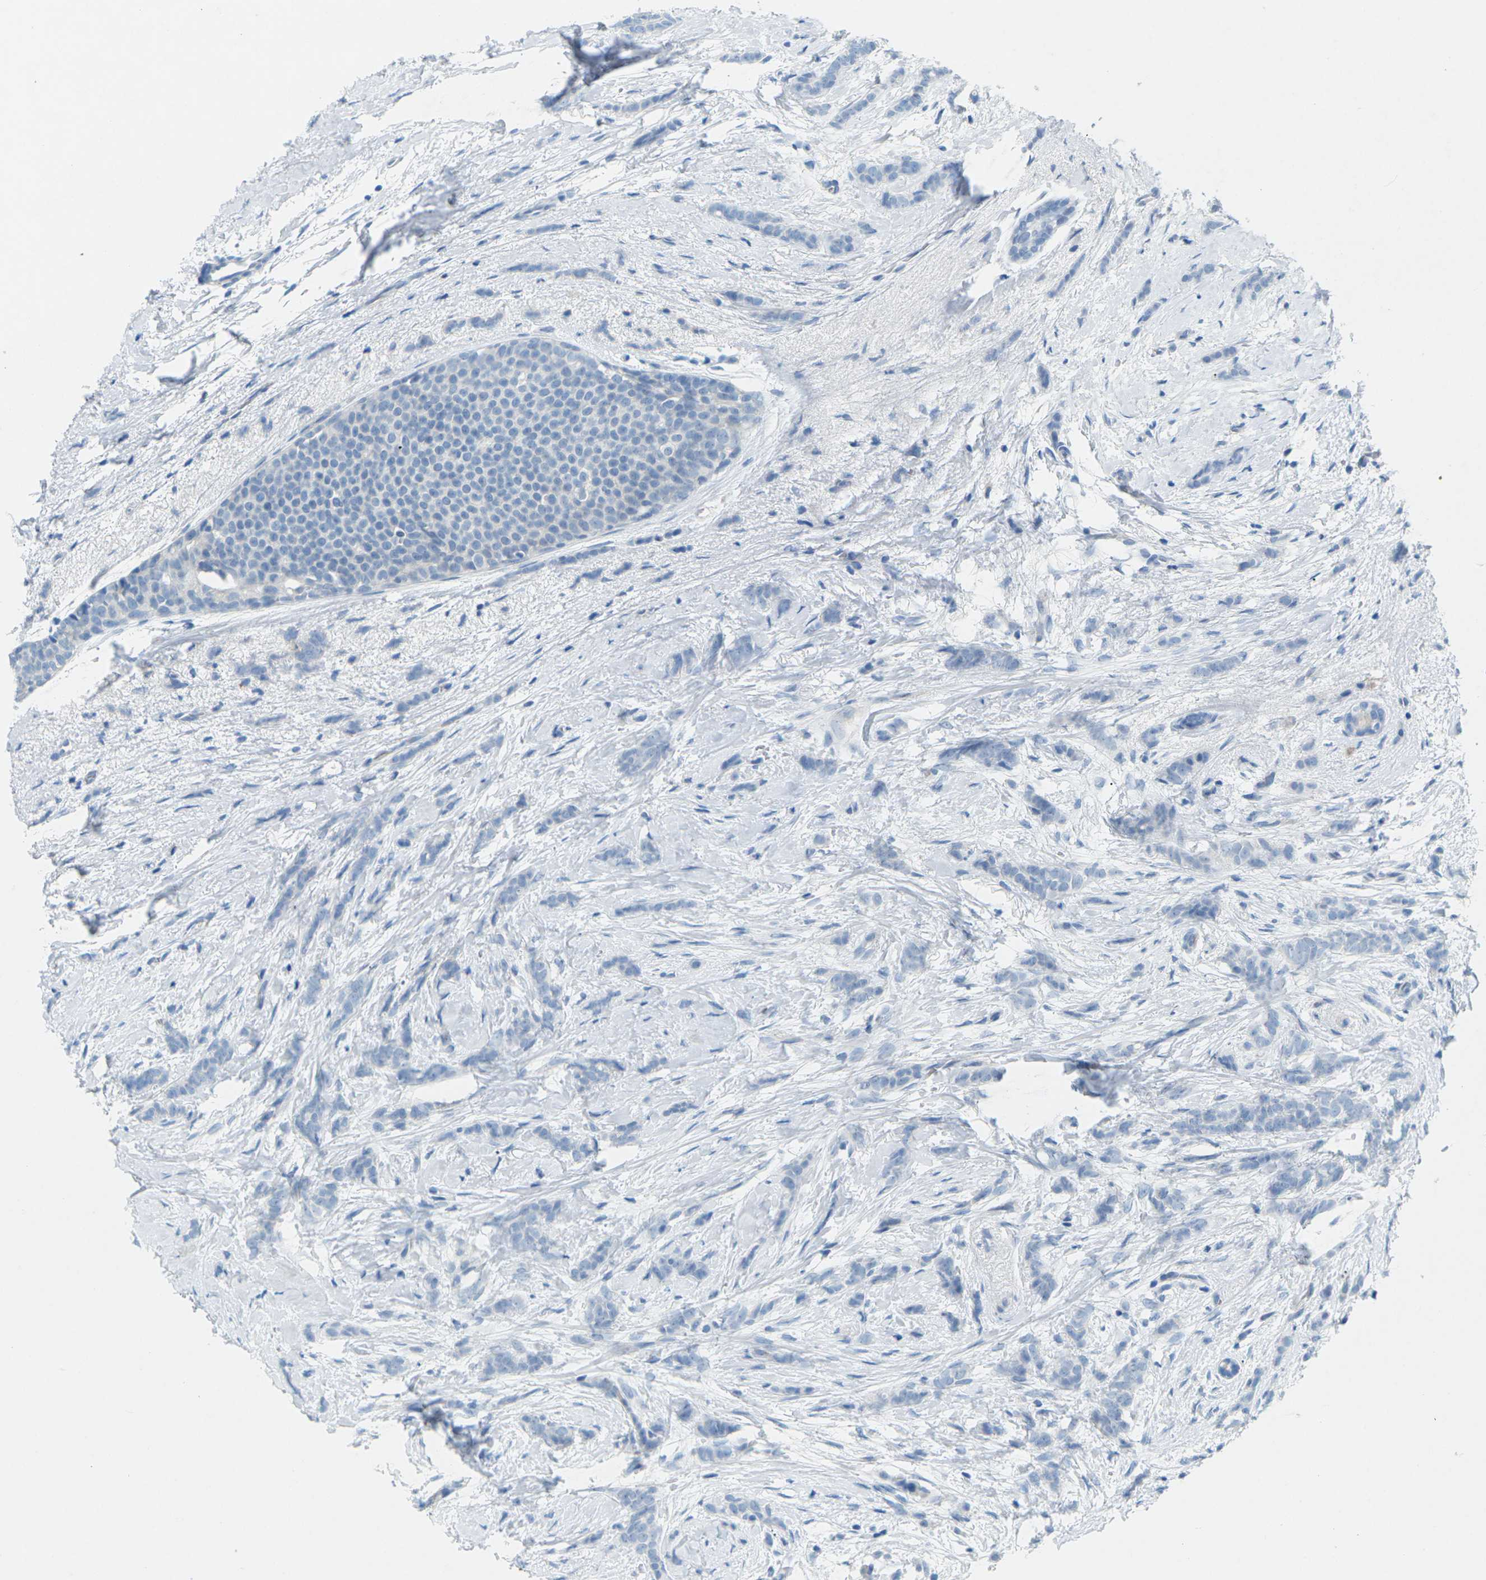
{"staining": {"intensity": "negative", "quantity": "none", "location": "none"}, "tissue": "breast cancer", "cell_type": "Tumor cells", "image_type": "cancer", "snomed": [{"axis": "morphology", "description": "Lobular carcinoma, in situ"}, {"axis": "morphology", "description": "Lobular carcinoma"}, {"axis": "topography", "description": "Breast"}], "caption": "An image of human lobular carcinoma in situ (breast) is negative for staining in tumor cells. (Brightfield microscopy of DAB (3,3'-diaminobenzidine) immunohistochemistry (IHC) at high magnification).", "gene": "CDH16", "patient": {"sex": "female", "age": 41}}